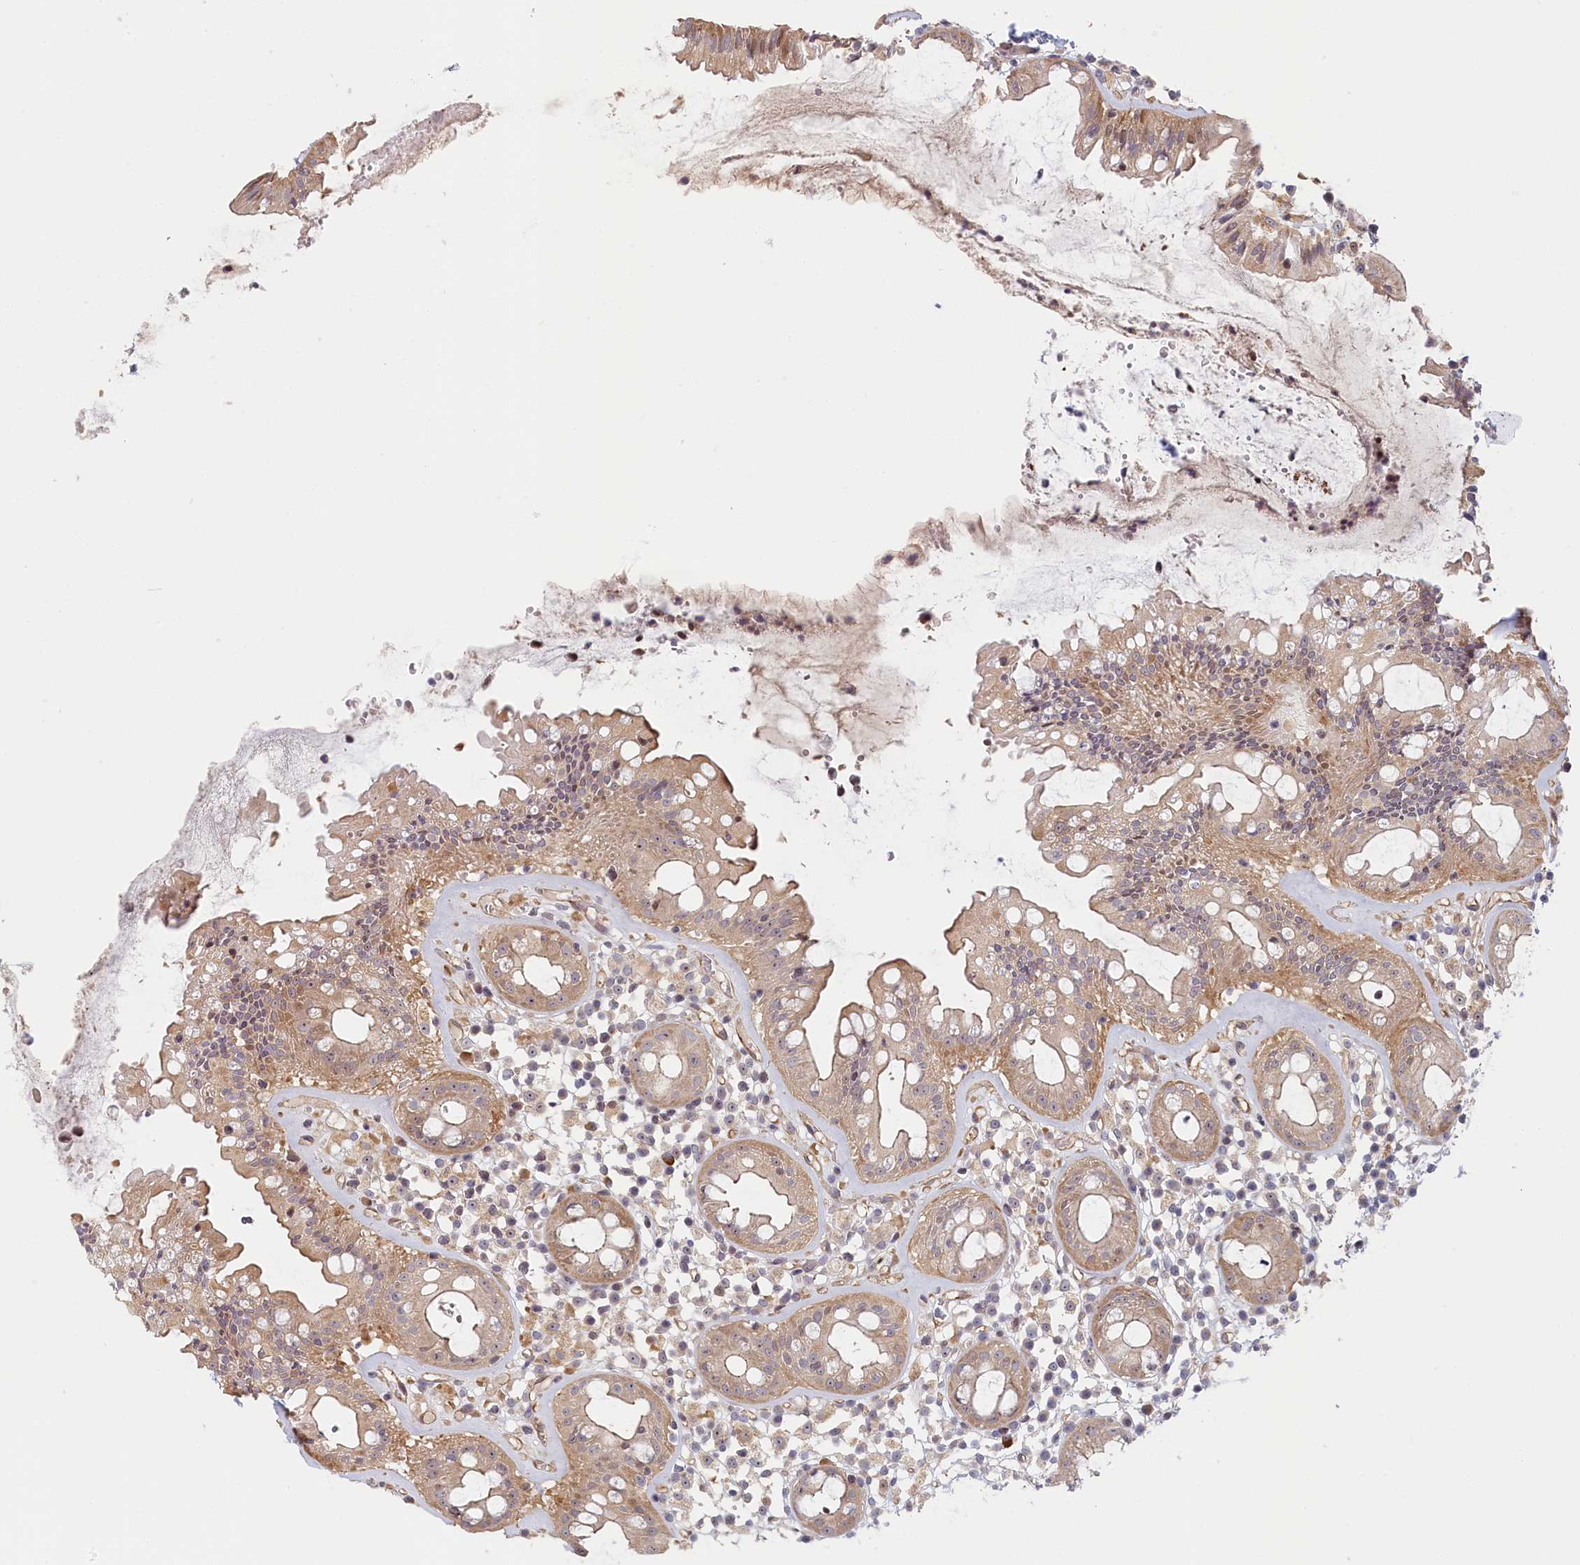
{"staining": {"intensity": "weak", "quantity": ">75%", "location": "cytoplasmic/membranous,nuclear"}, "tissue": "rectum", "cell_type": "Glandular cells", "image_type": "normal", "snomed": [{"axis": "morphology", "description": "Normal tissue, NOS"}, {"axis": "topography", "description": "Rectum"}], "caption": "A low amount of weak cytoplasmic/membranous,nuclear staining is identified in about >75% of glandular cells in benign rectum. (brown staining indicates protein expression, while blue staining denotes nuclei).", "gene": "INTS4", "patient": {"sex": "female", "age": 57}}